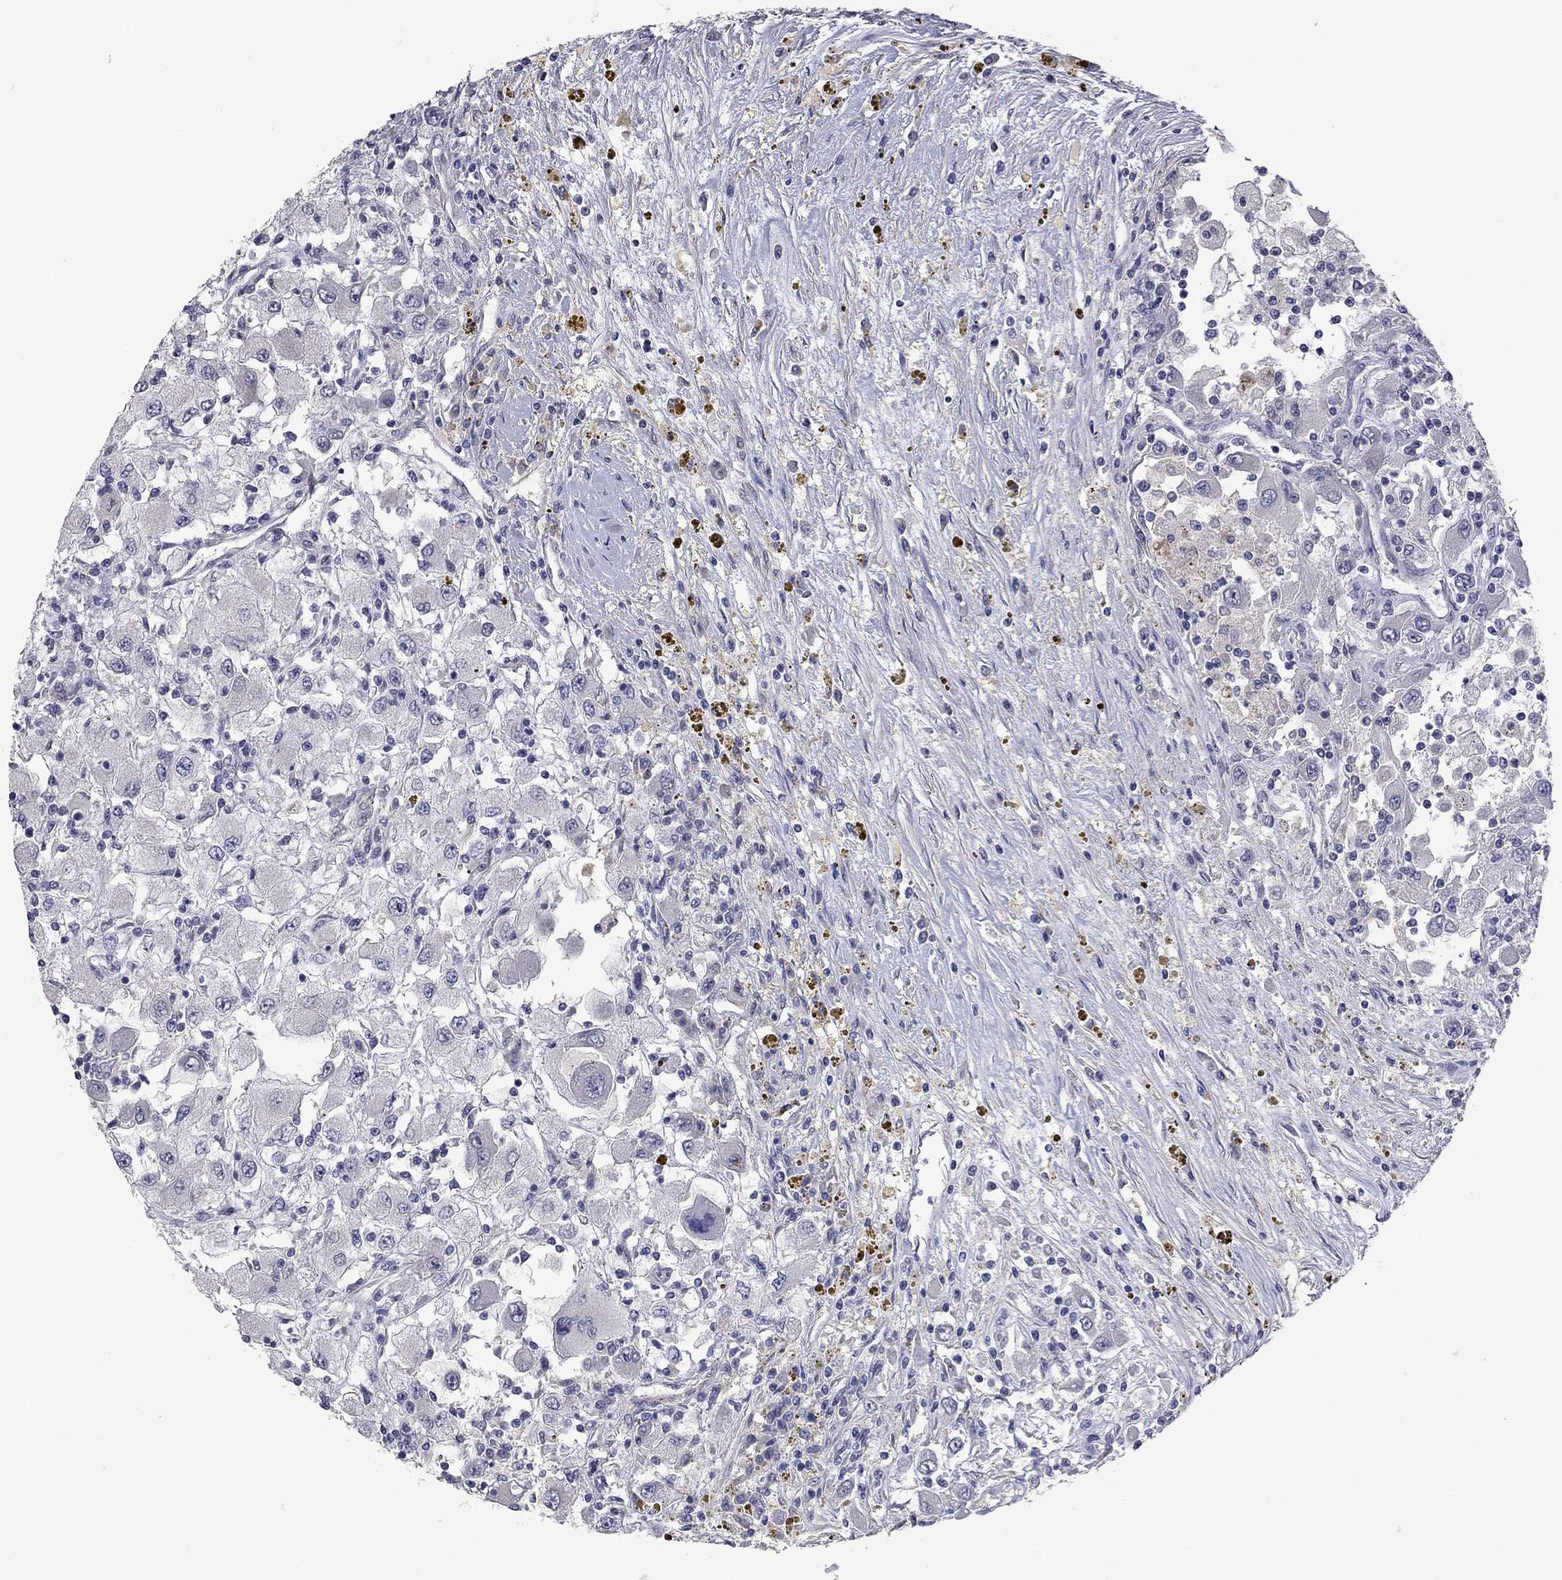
{"staining": {"intensity": "negative", "quantity": "none", "location": "none"}, "tissue": "renal cancer", "cell_type": "Tumor cells", "image_type": "cancer", "snomed": [{"axis": "morphology", "description": "Adenocarcinoma, NOS"}, {"axis": "topography", "description": "Kidney"}], "caption": "Photomicrograph shows no significant protein expression in tumor cells of adenocarcinoma (renal). (Brightfield microscopy of DAB (3,3'-diaminobenzidine) immunohistochemistry at high magnification).", "gene": "FABP12", "patient": {"sex": "female", "age": 67}}